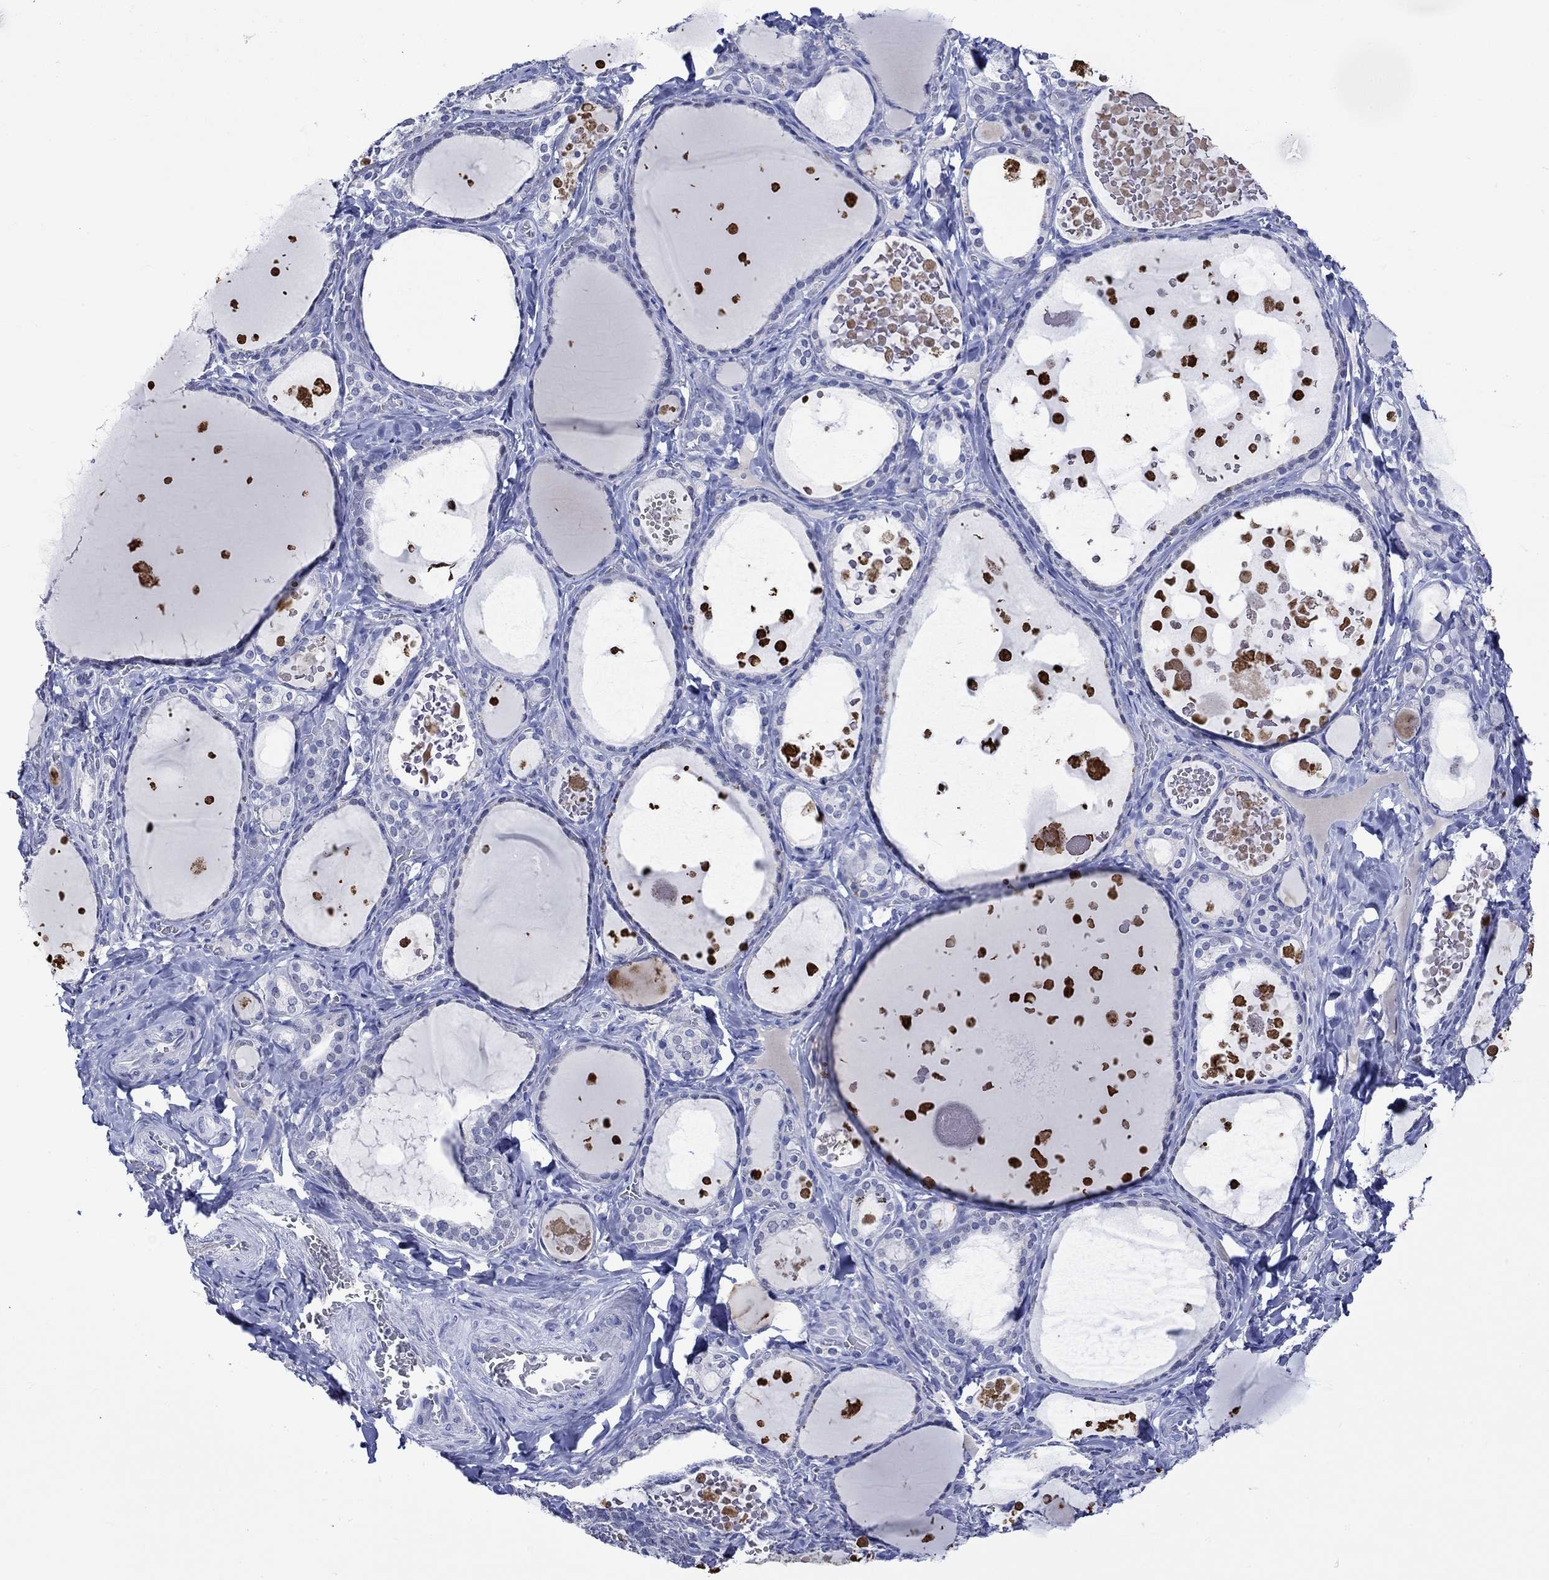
{"staining": {"intensity": "negative", "quantity": "none", "location": "none"}, "tissue": "thyroid gland", "cell_type": "Glandular cells", "image_type": "normal", "snomed": [{"axis": "morphology", "description": "Normal tissue, NOS"}, {"axis": "topography", "description": "Thyroid gland"}], "caption": "IHC photomicrograph of unremarkable thyroid gland: thyroid gland stained with DAB demonstrates no significant protein positivity in glandular cells.", "gene": "KLHL35", "patient": {"sex": "female", "age": 56}}